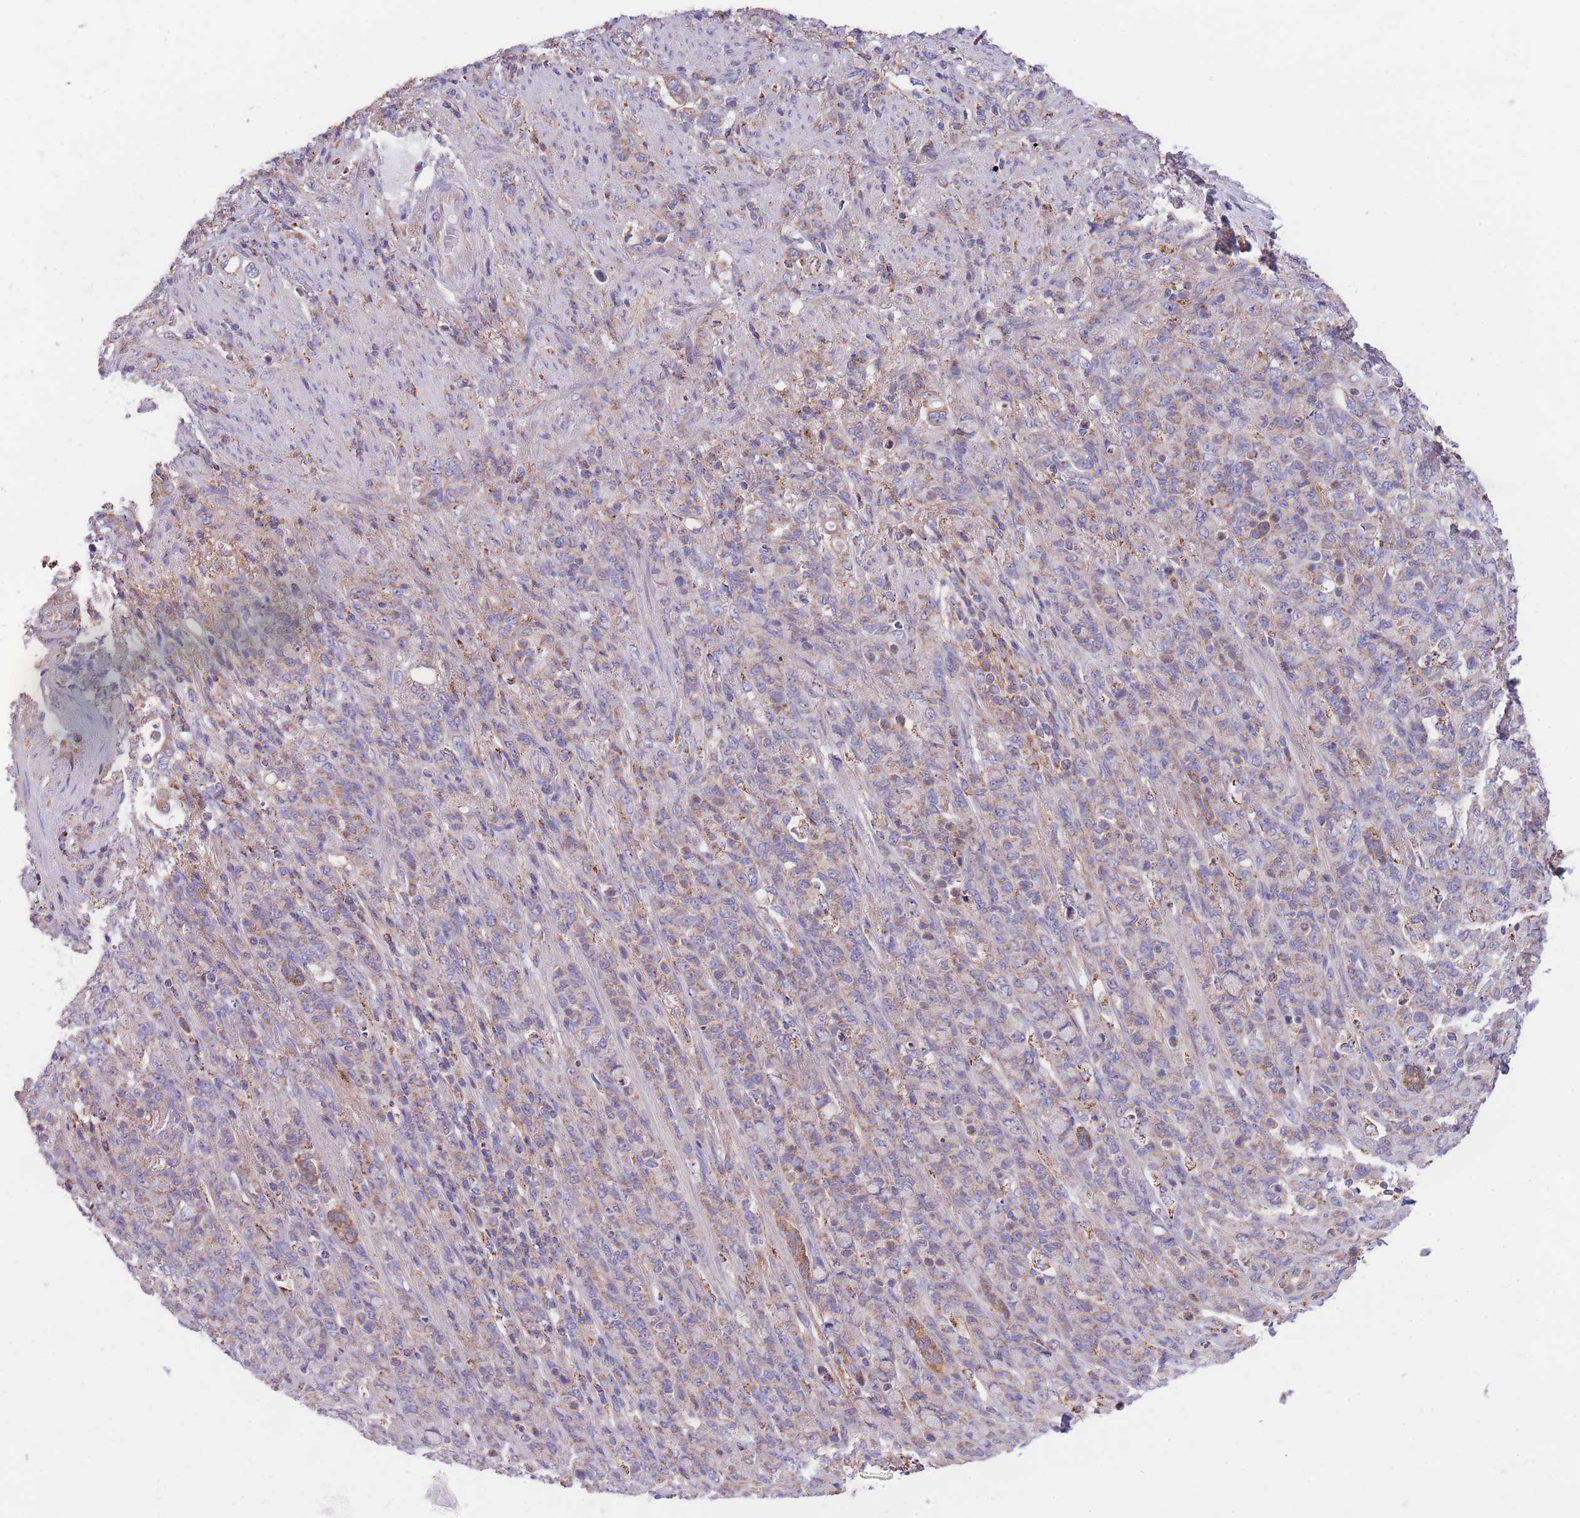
{"staining": {"intensity": "weak", "quantity": "<25%", "location": "cytoplasmic/membranous"}, "tissue": "stomach cancer", "cell_type": "Tumor cells", "image_type": "cancer", "snomed": [{"axis": "morphology", "description": "Adenocarcinoma, NOS"}, {"axis": "topography", "description": "Stomach"}], "caption": "An immunohistochemistry histopathology image of stomach cancer is shown. There is no staining in tumor cells of stomach cancer.", "gene": "ST3GAL3", "patient": {"sex": "female", "age": 79}}